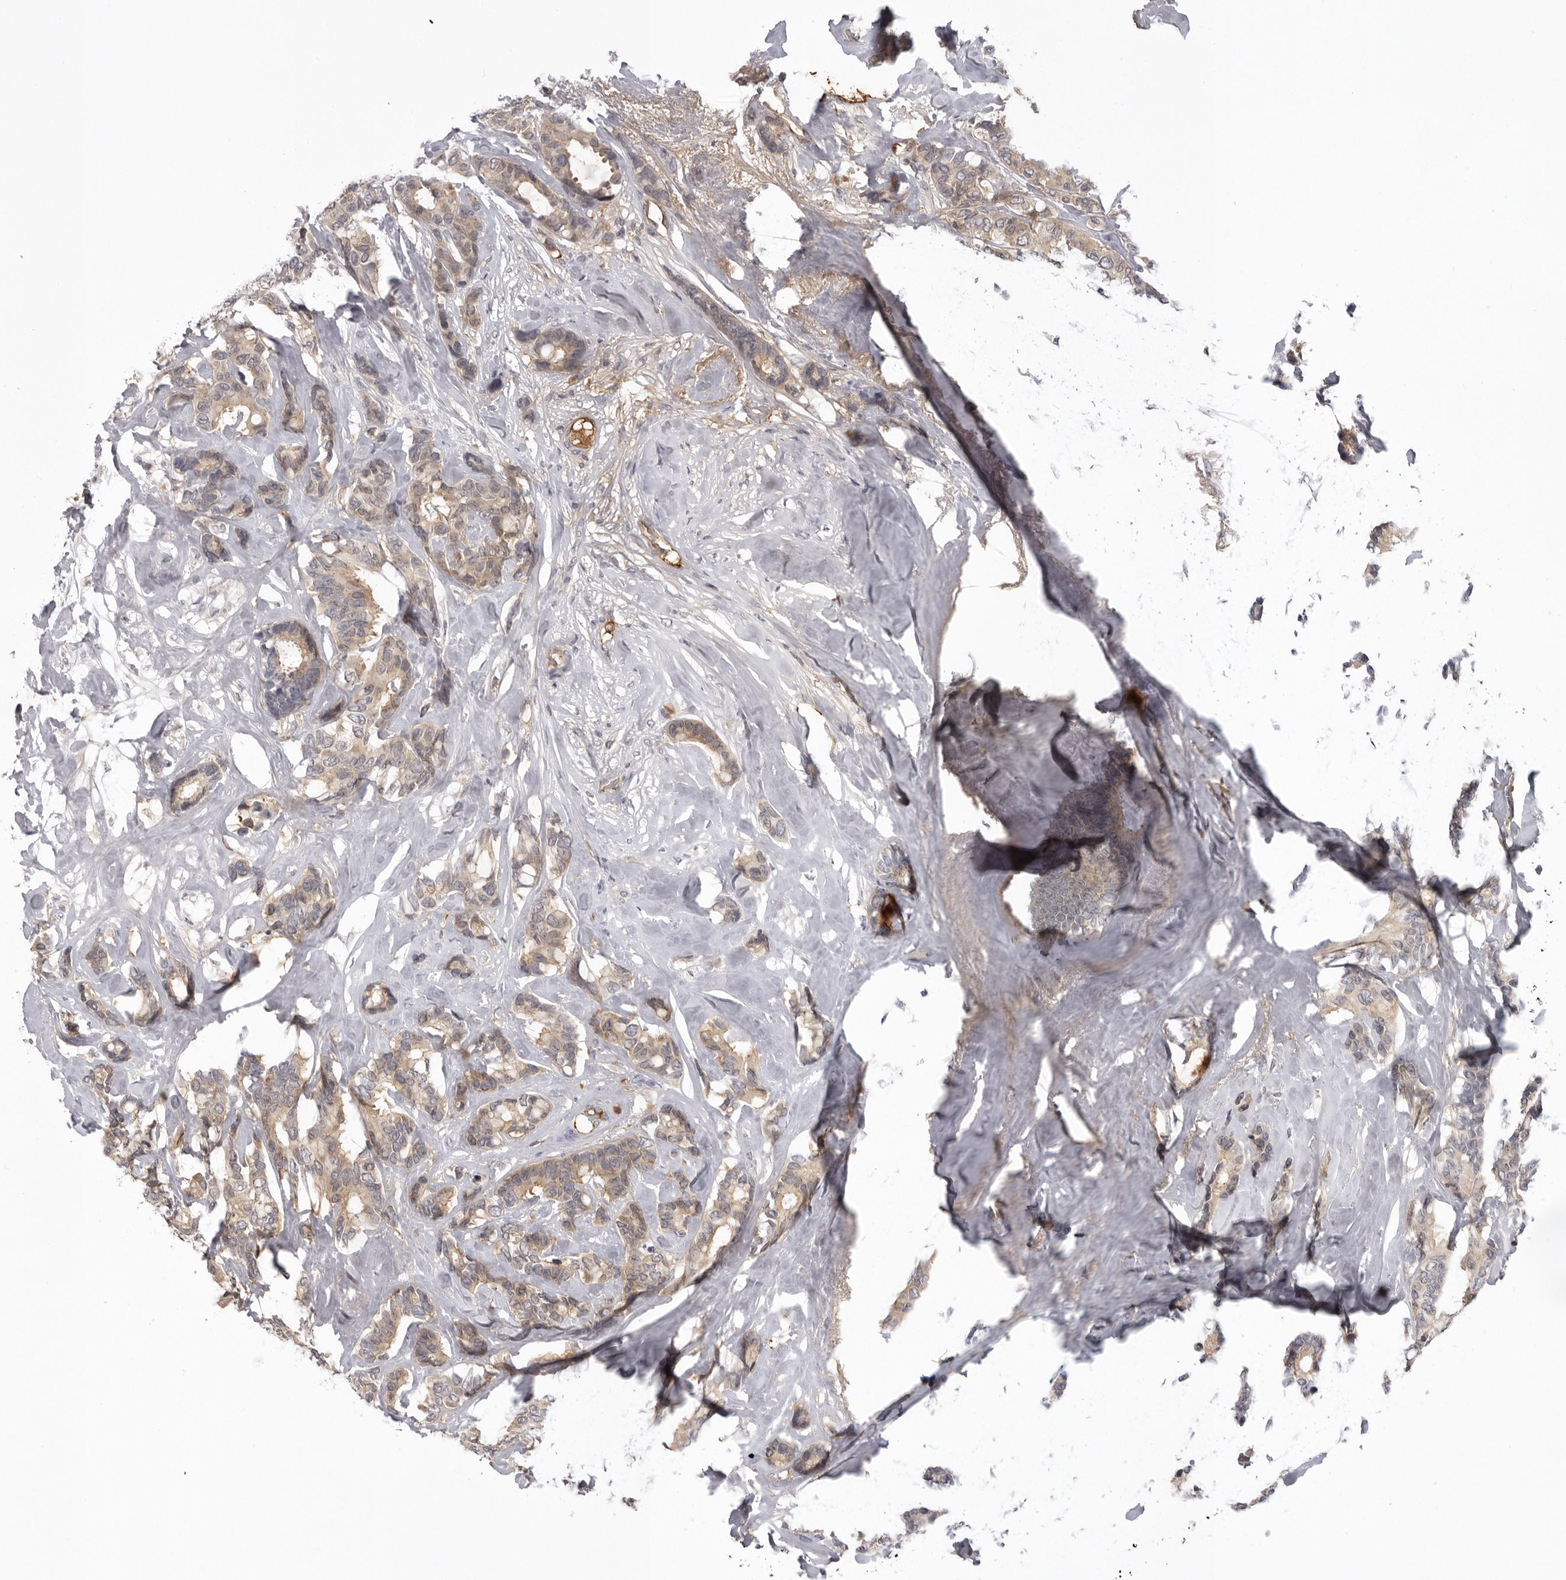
{"staining": {"intensity": "weak", "quantity": "25%-75%", "location": "cytoplasmic/membranous"}, "tissue": "breast cancer", "cell_type": "Tumor cells", "image_type": "cancer", "snomed": [{"axis": "morphology", "description": "Duct carcinoma"}, {"axis": "topography", "description": "Breast"}], "caption": "A brown stain shows weak cytoplasmic/membranous expression of a protein in human breast intraductal carcinoma tumor cells. (DAB (3,3'-diaminobenzidine) IHC, brown staining for protein, blue staining for nuclei).", "gene": "PLEKHF2", "patient": {"sex": "female", "age": 87}}